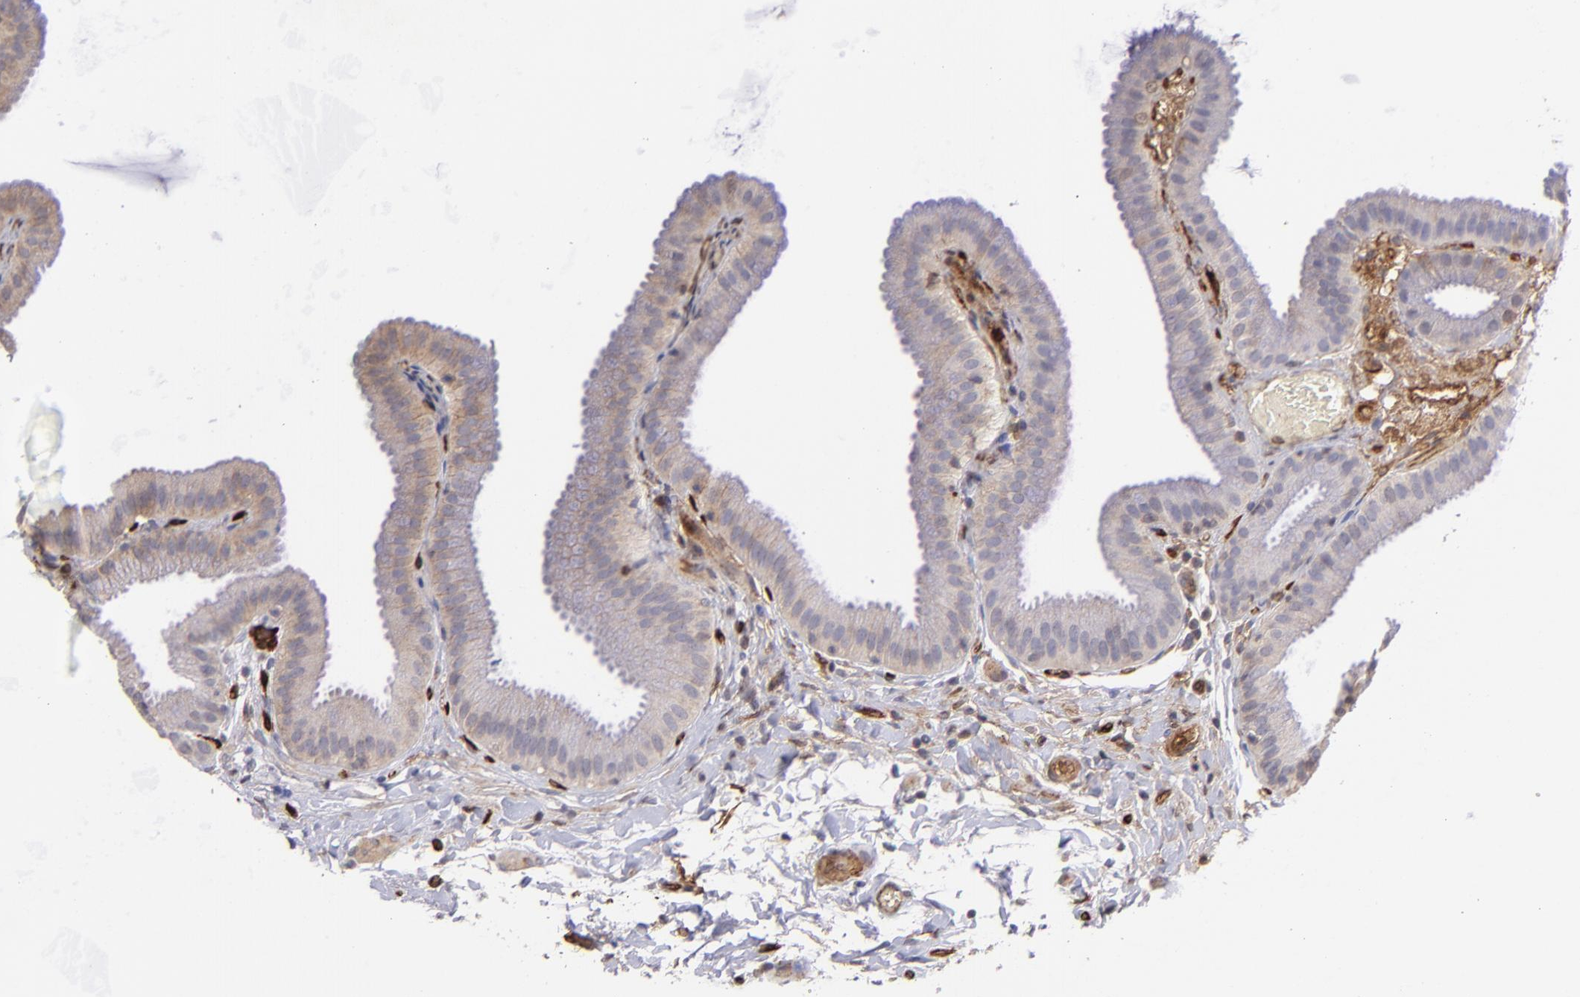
{"staining": {"intensity": "negative", "quantity": "none", "location": "none"}, "tissue": "gallbladder", "cell_type": "Glandular cells", "image_type": "normal", "snomed": [{"axis": "morphology", "description": "Normal tissue, NOS"}, {"axis": "topography", "description": "Gallbladder"}], "caption": "High magnification brightfield microscopy of unremarkable gallbladder stained with DAB (brown) and counterstained with hematoxylin (blue): glandular cells show no significant expression.", "gene": "DYSF", "patient": {"sex": "female", "age": 63}}